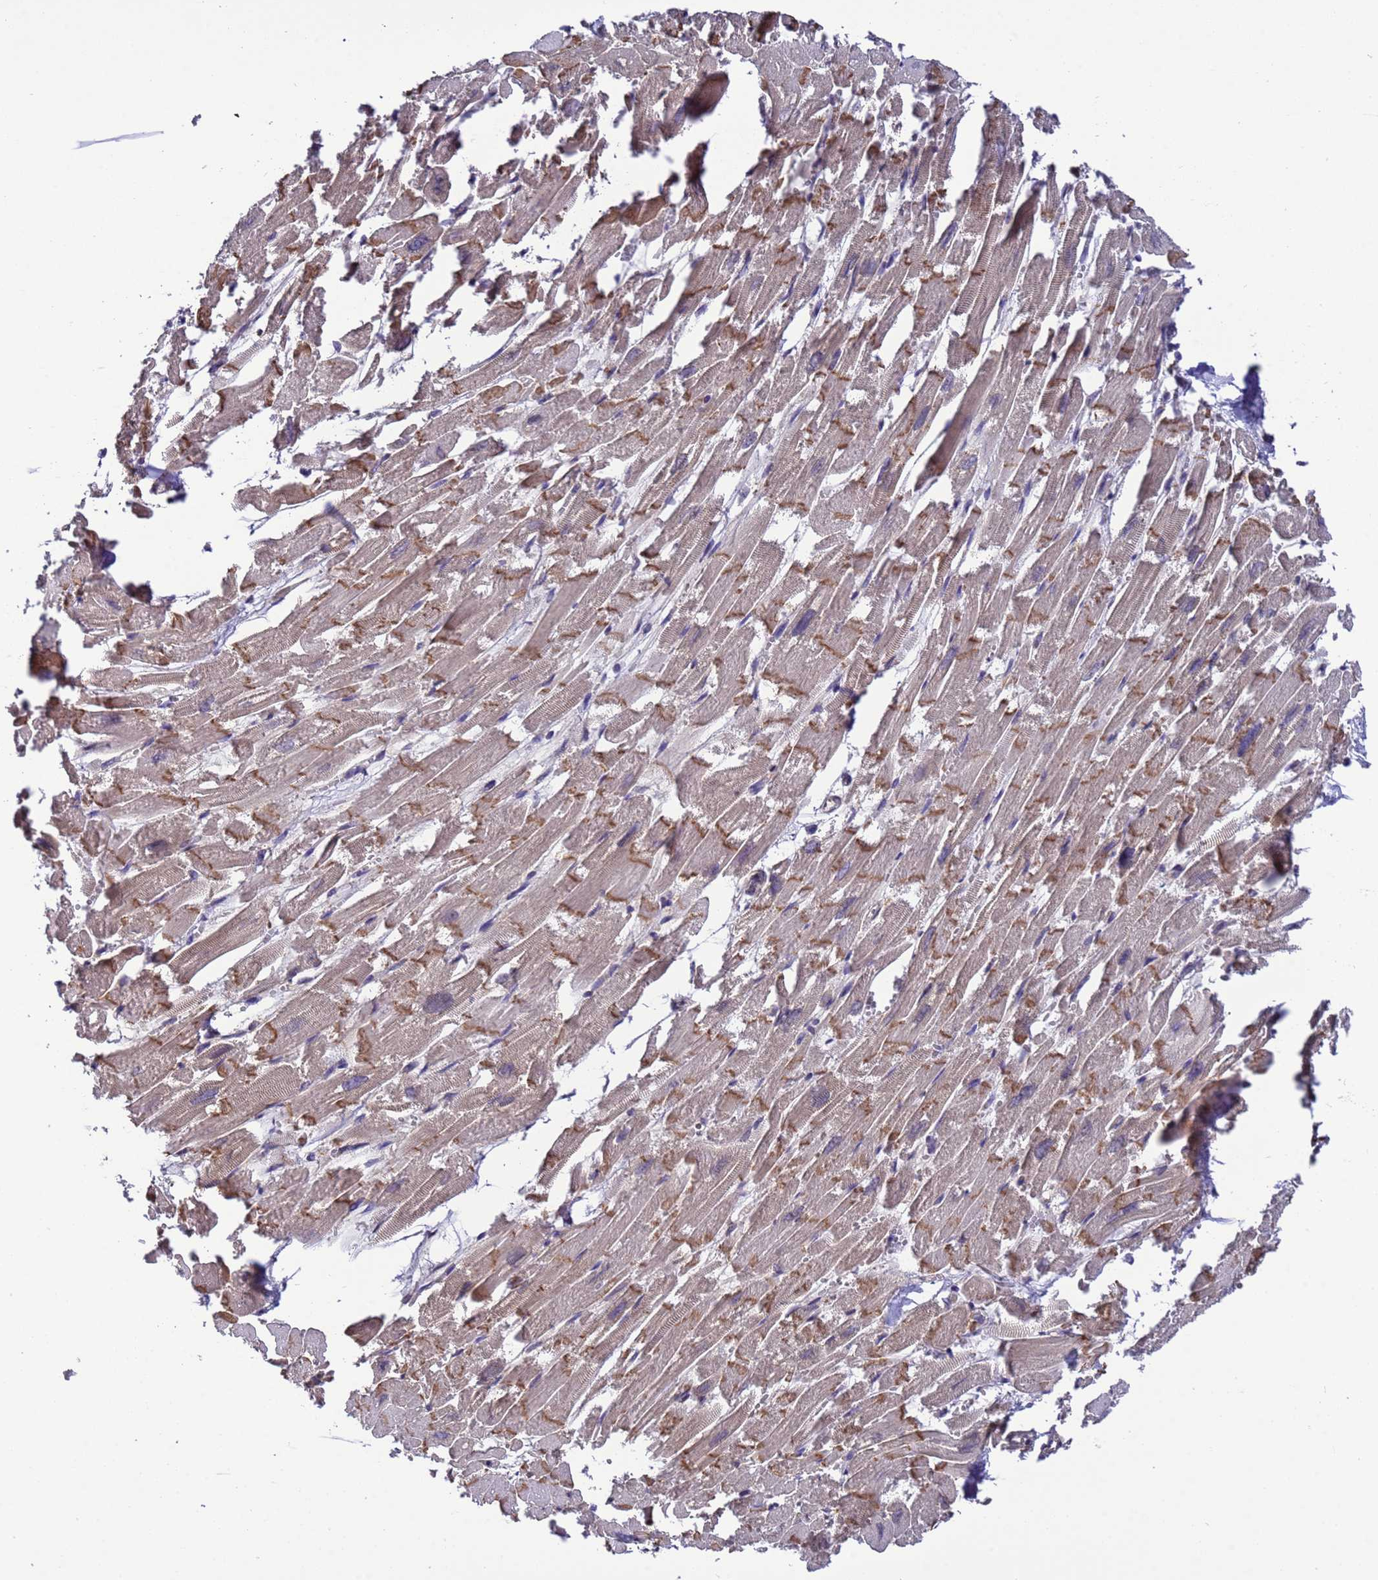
{"staining": {"intensity": "moderate", "quantity": "25%-75%", "location": "cytoplasmic/membranous"}, "tissue": "heart muscle", "cell_type": "Cardiomyocytes", "image_type": "normal", "snomed": [{"axis": "morphology", "description": "Normal tissue, NOS"}, {"axis": "topography", "description": "Heart"}], "caption": "Protein analysis of normal heart muscle shows moderate cytoplasmic/membranous staining in approximately 25%-75% of cardiomyocytes. (DAB IHC with brightfield microscopy, high magnification).", "gene": "ZFP69B", "patient": {"sex": "male", "age": 54}}